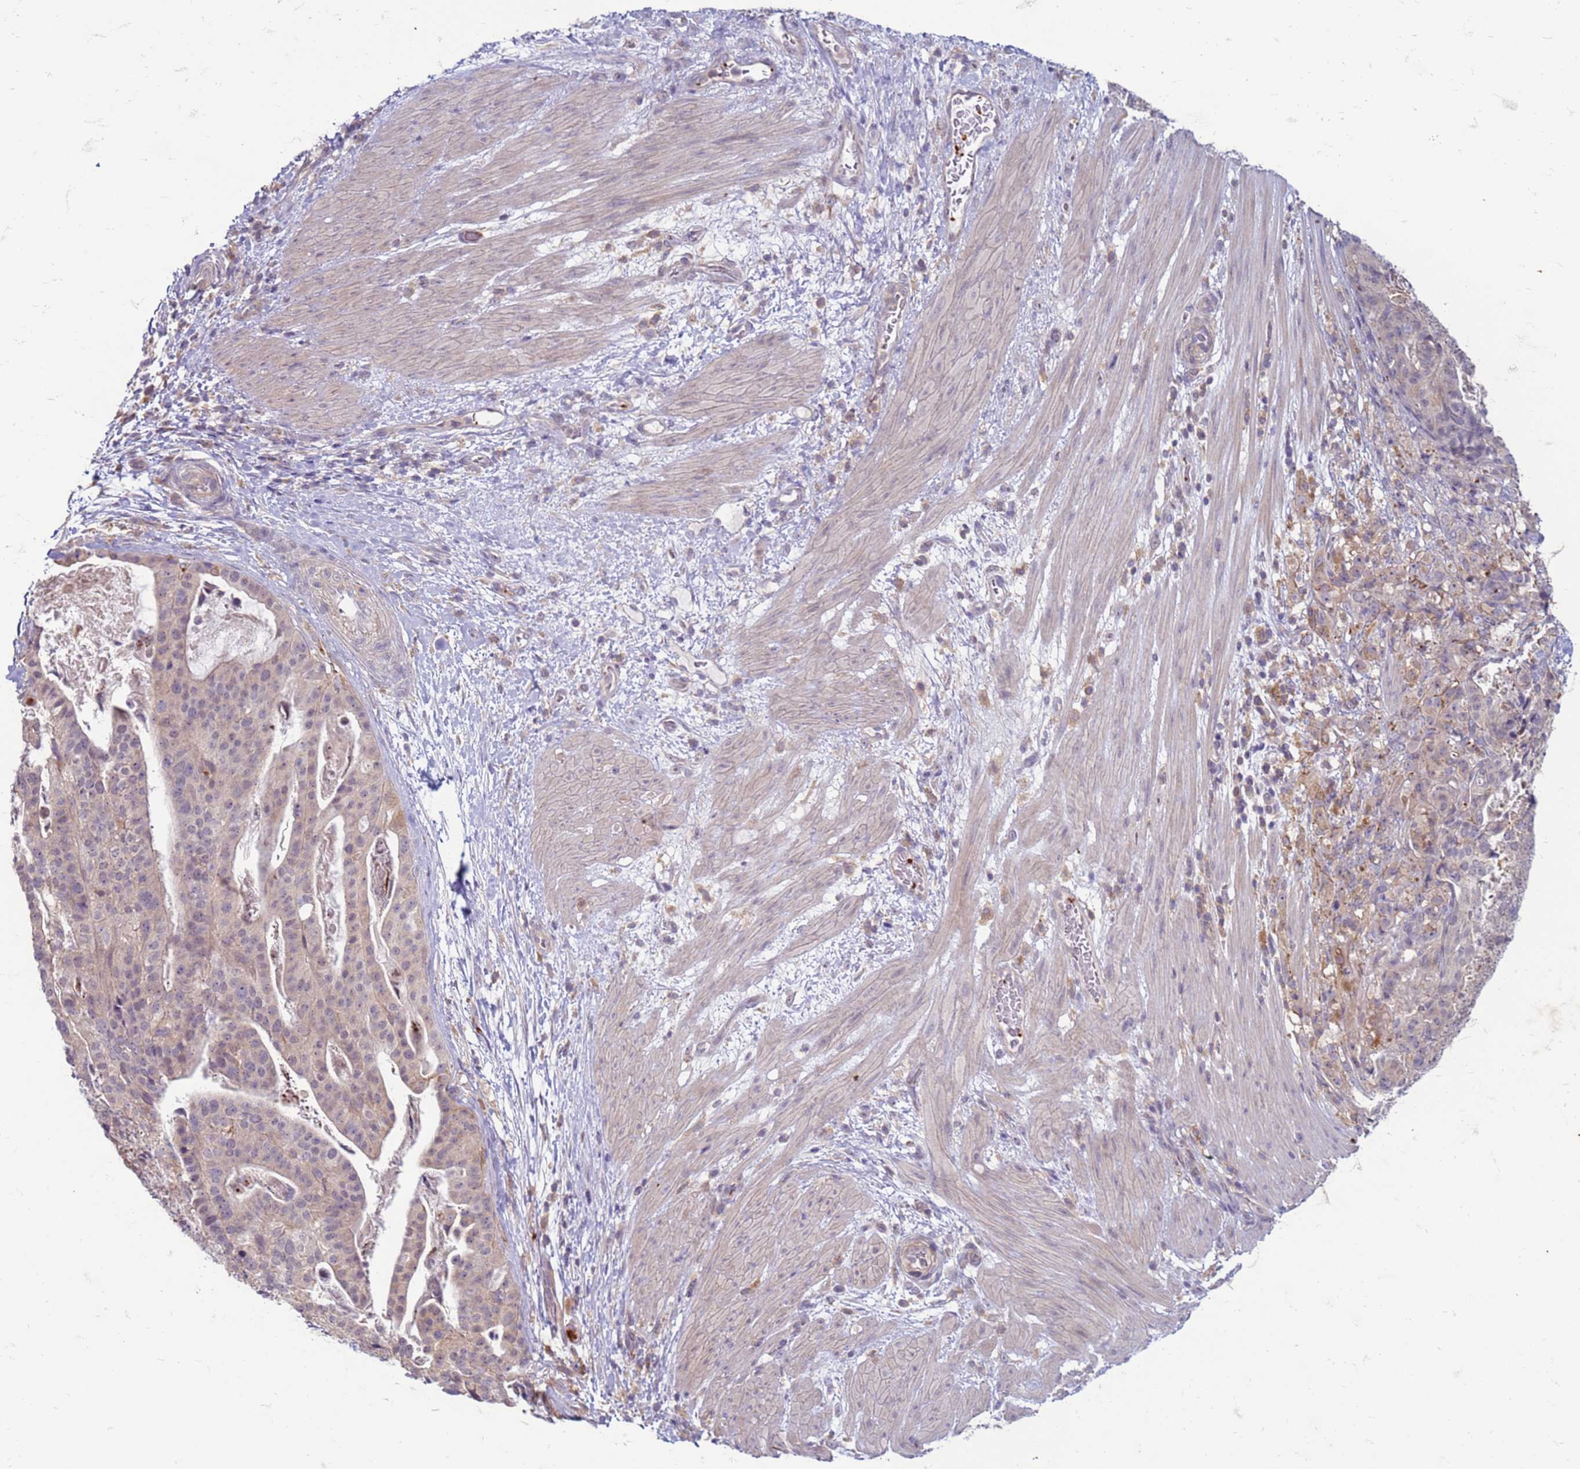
{"staining": {"intensity": "weak", "quantity": "<25%", "location": "cytoplasmic/membranous"}, "tissue": "stomach cancer", "cell_type": "Tumor cells", "image_type": "cancer", "snomed": [{"axis": "morphology", "description": "Adenocarcinoma, NOS"}, {"axis": "topography", "description": "Stomach"}], "caption": "DAB immunohistochemical staining of human stomach cancer (adenocarcinoma) demonstrates no significant staining in tumor cells.", "gene": "SLC15A3", "patient": {"sex": "male", "age": 48}}